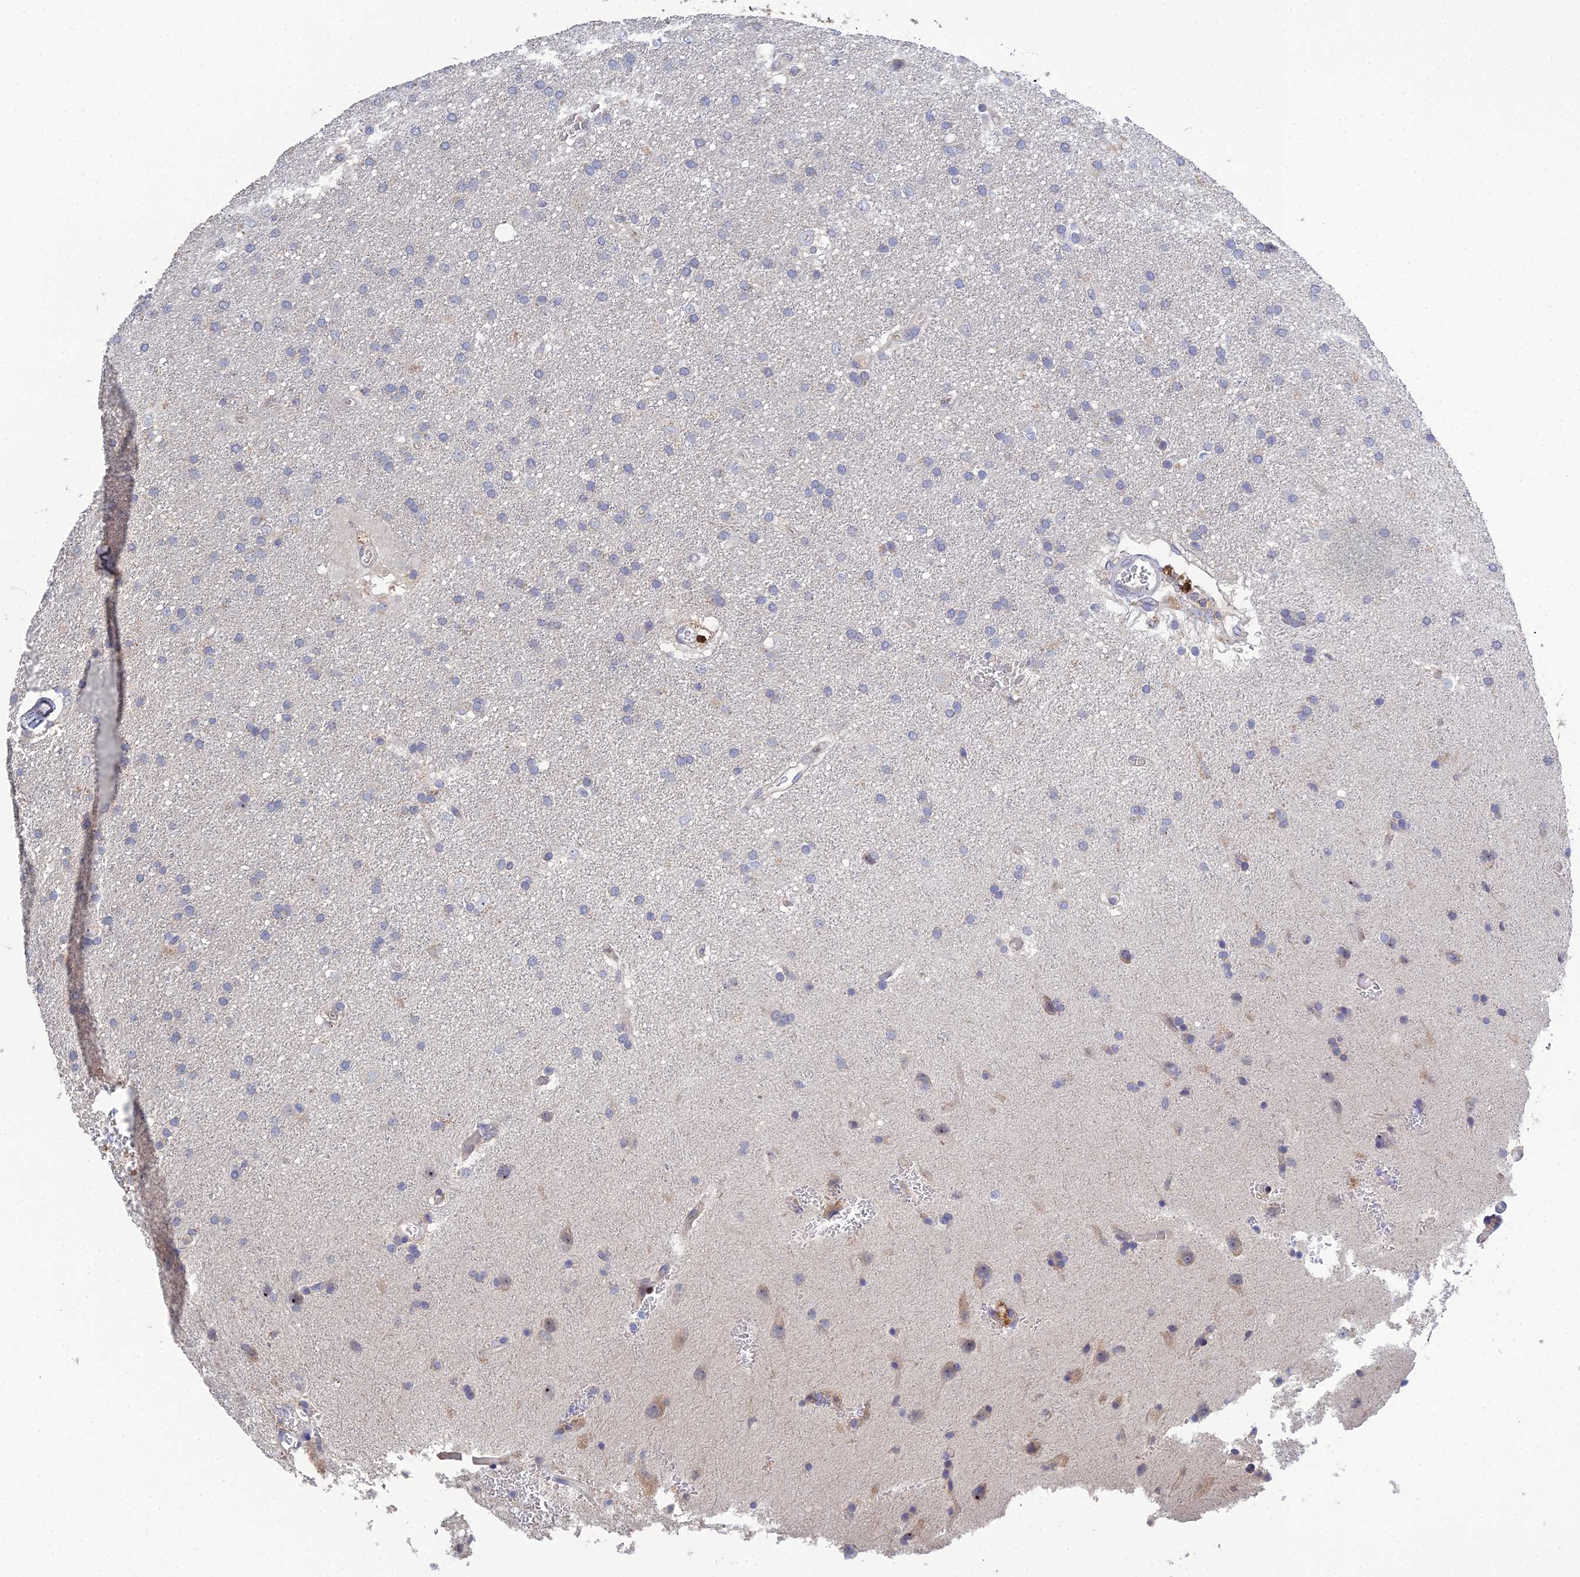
{"staining": {"intensity": "negative", "quantity": "none", "location": "none"}, "tissue": "glioma", "cell_type": "Tumor cells", "image_type": "cancer", "snomed": [{"axis": "morphology", "description": "Glioma, malignant, Low grade"}, {"axis": "topography", "description": "Brain"}], "caption": "The histopathology image shows no significant staining in tumor cells of glioma.", "gene": "TRAPPC6A", "patient": {"sex": "male", "age": 66}}